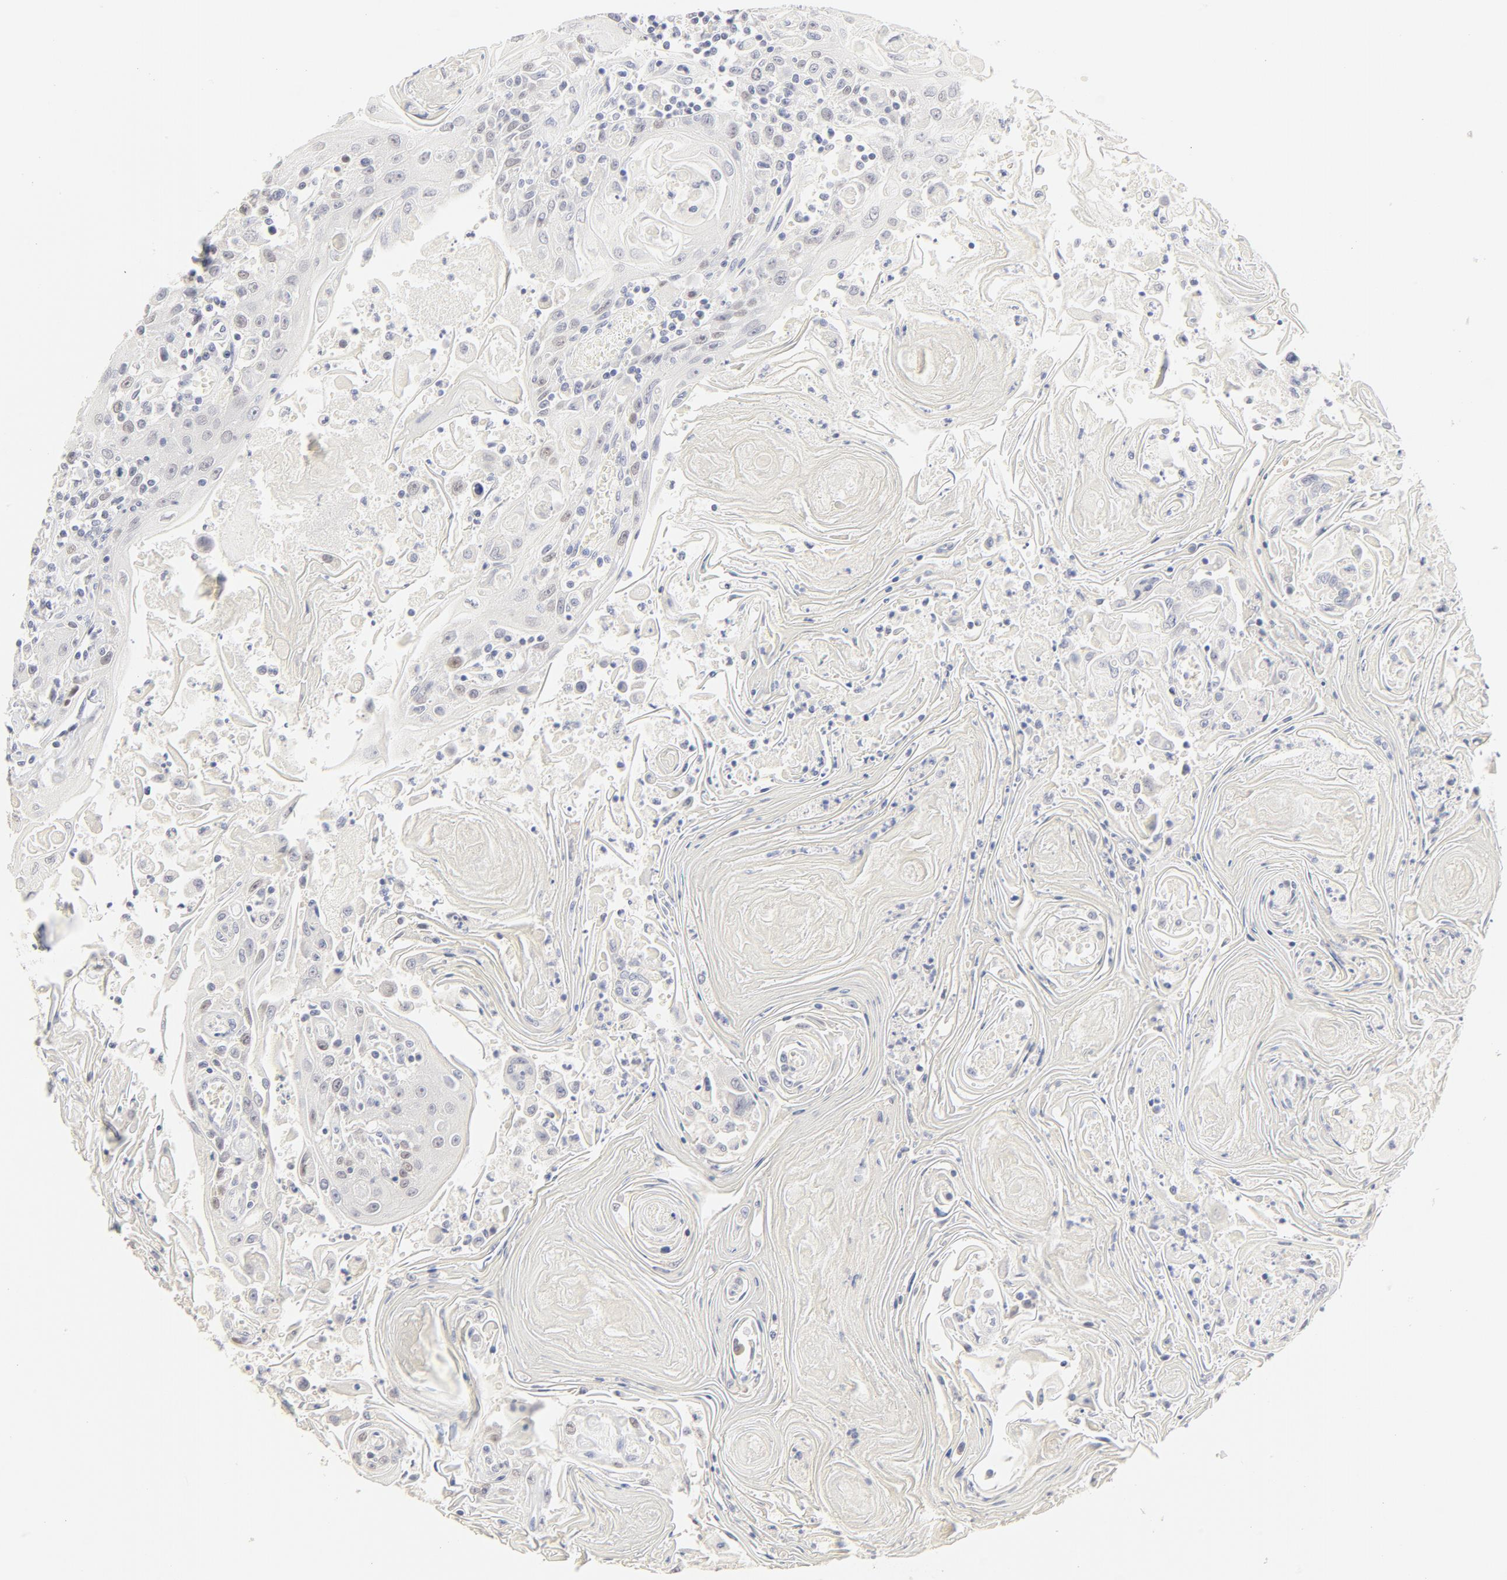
{"staining": {"intensity": "negative", "quantity": "none", "location": "none"}, "tissue": "head and neck cancer", "cell_type": "Tumor cells", "image_type": "cancer", "snomed": [{"axis": "morphology", "description": "Squamous cell carcinoma, NOS"}, {"axis": "topography", "description": "Oral tissue"}, {"axis": "topography", "description": "Head-Neck"}], "caption": "Squamous cell carcinoma (head and neck) was stained to show a protein in brown. There is no significant expression in tumor cells.", "gene": "FCGBP", "patient": {"sex": "female", "age": 76}}